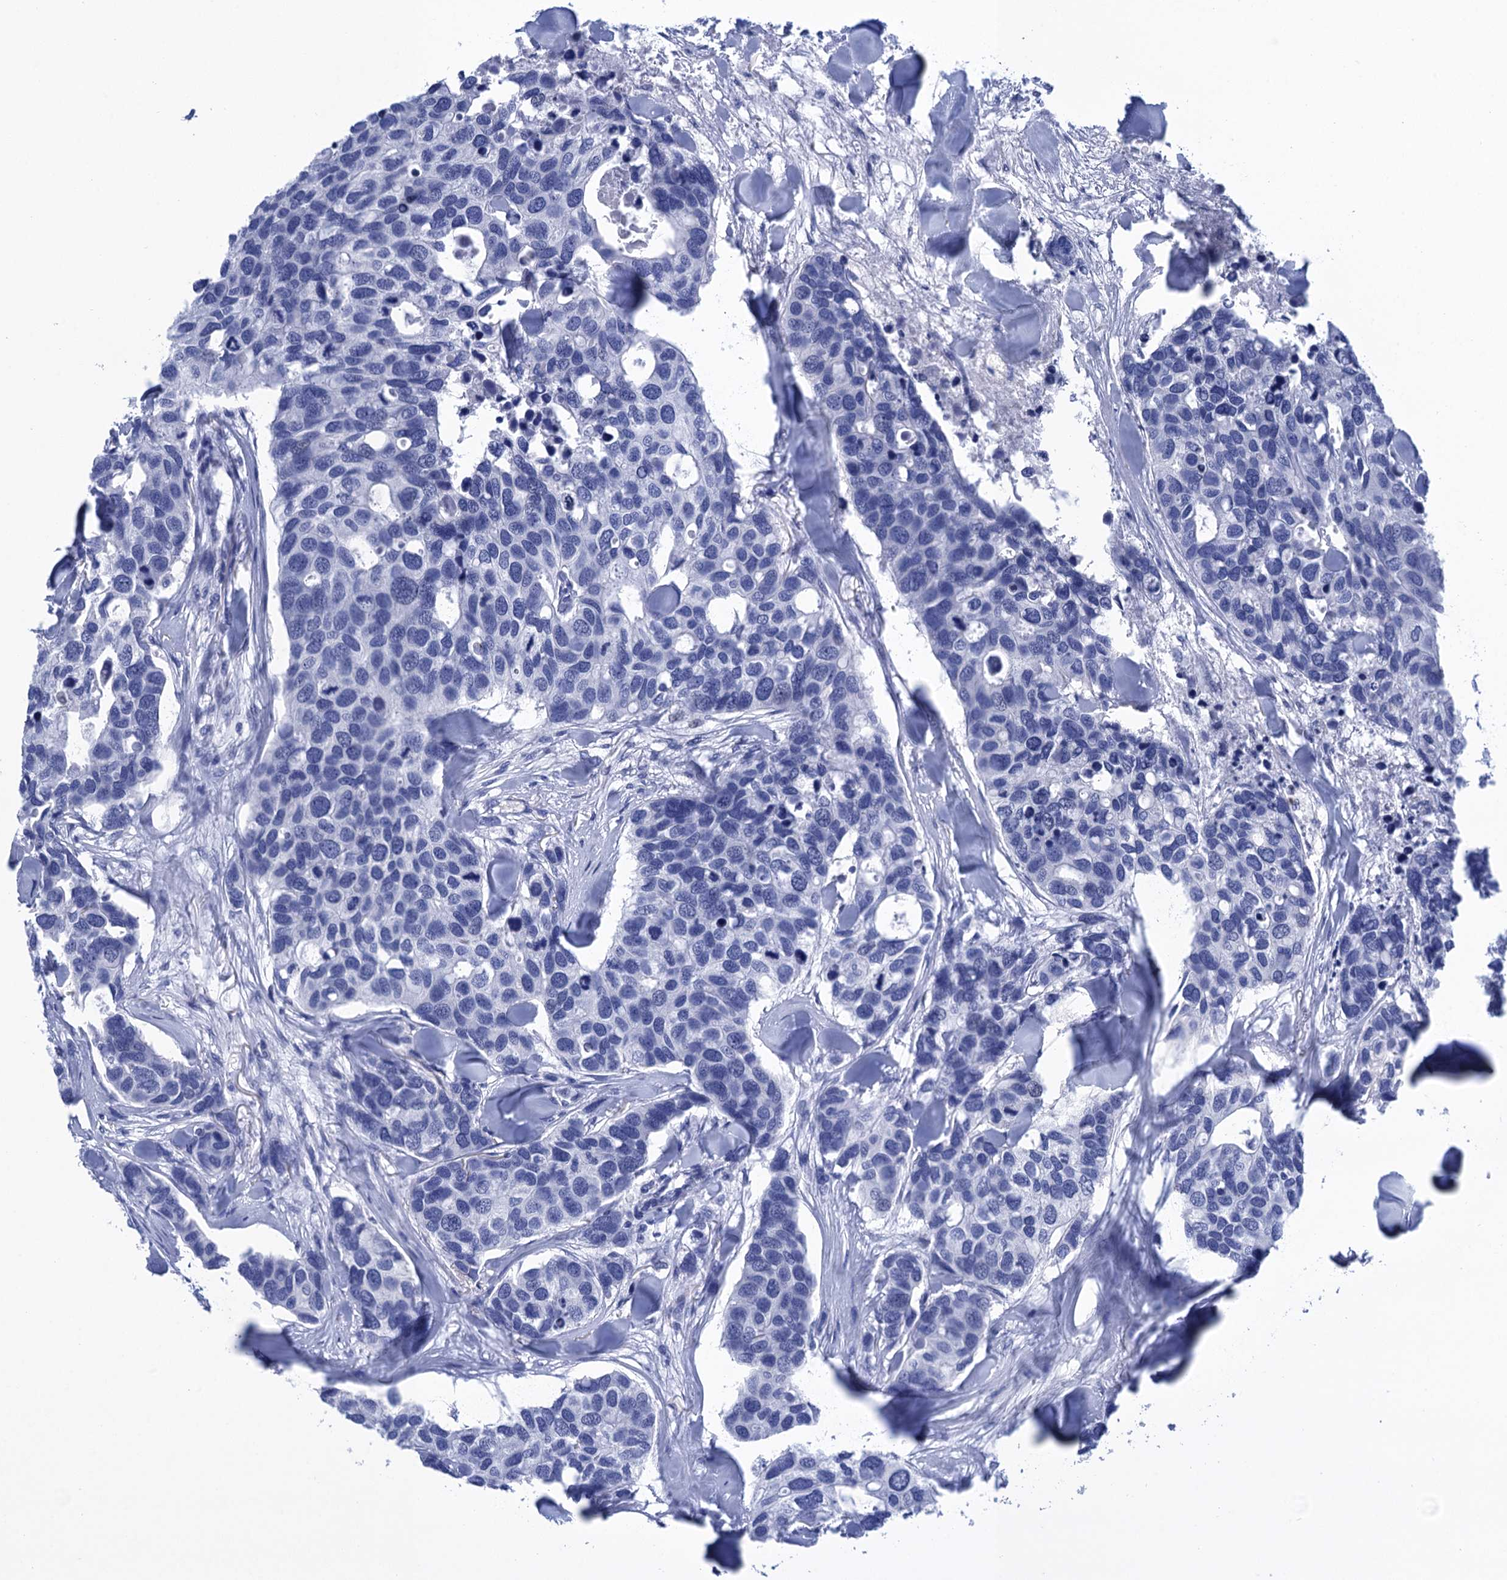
{"staining": {"intensity": "negative", "quantity": "none", "location": "none"}, "tissue": "breast cancer", "cell_type": "Tumor cells", "image_type": "cancer", "snomed": [{"axis": "morphology", "description": "Duct carcinoma"}, {"axis": "topography", "description": "Breast"}], "caption": "Photomicrograph shows no significant protein expression in tumor cells of breast cancer. Nuclei are stained in blue.", "gene": "METTL25", "patient": {"sex": "female", "age": 83}}